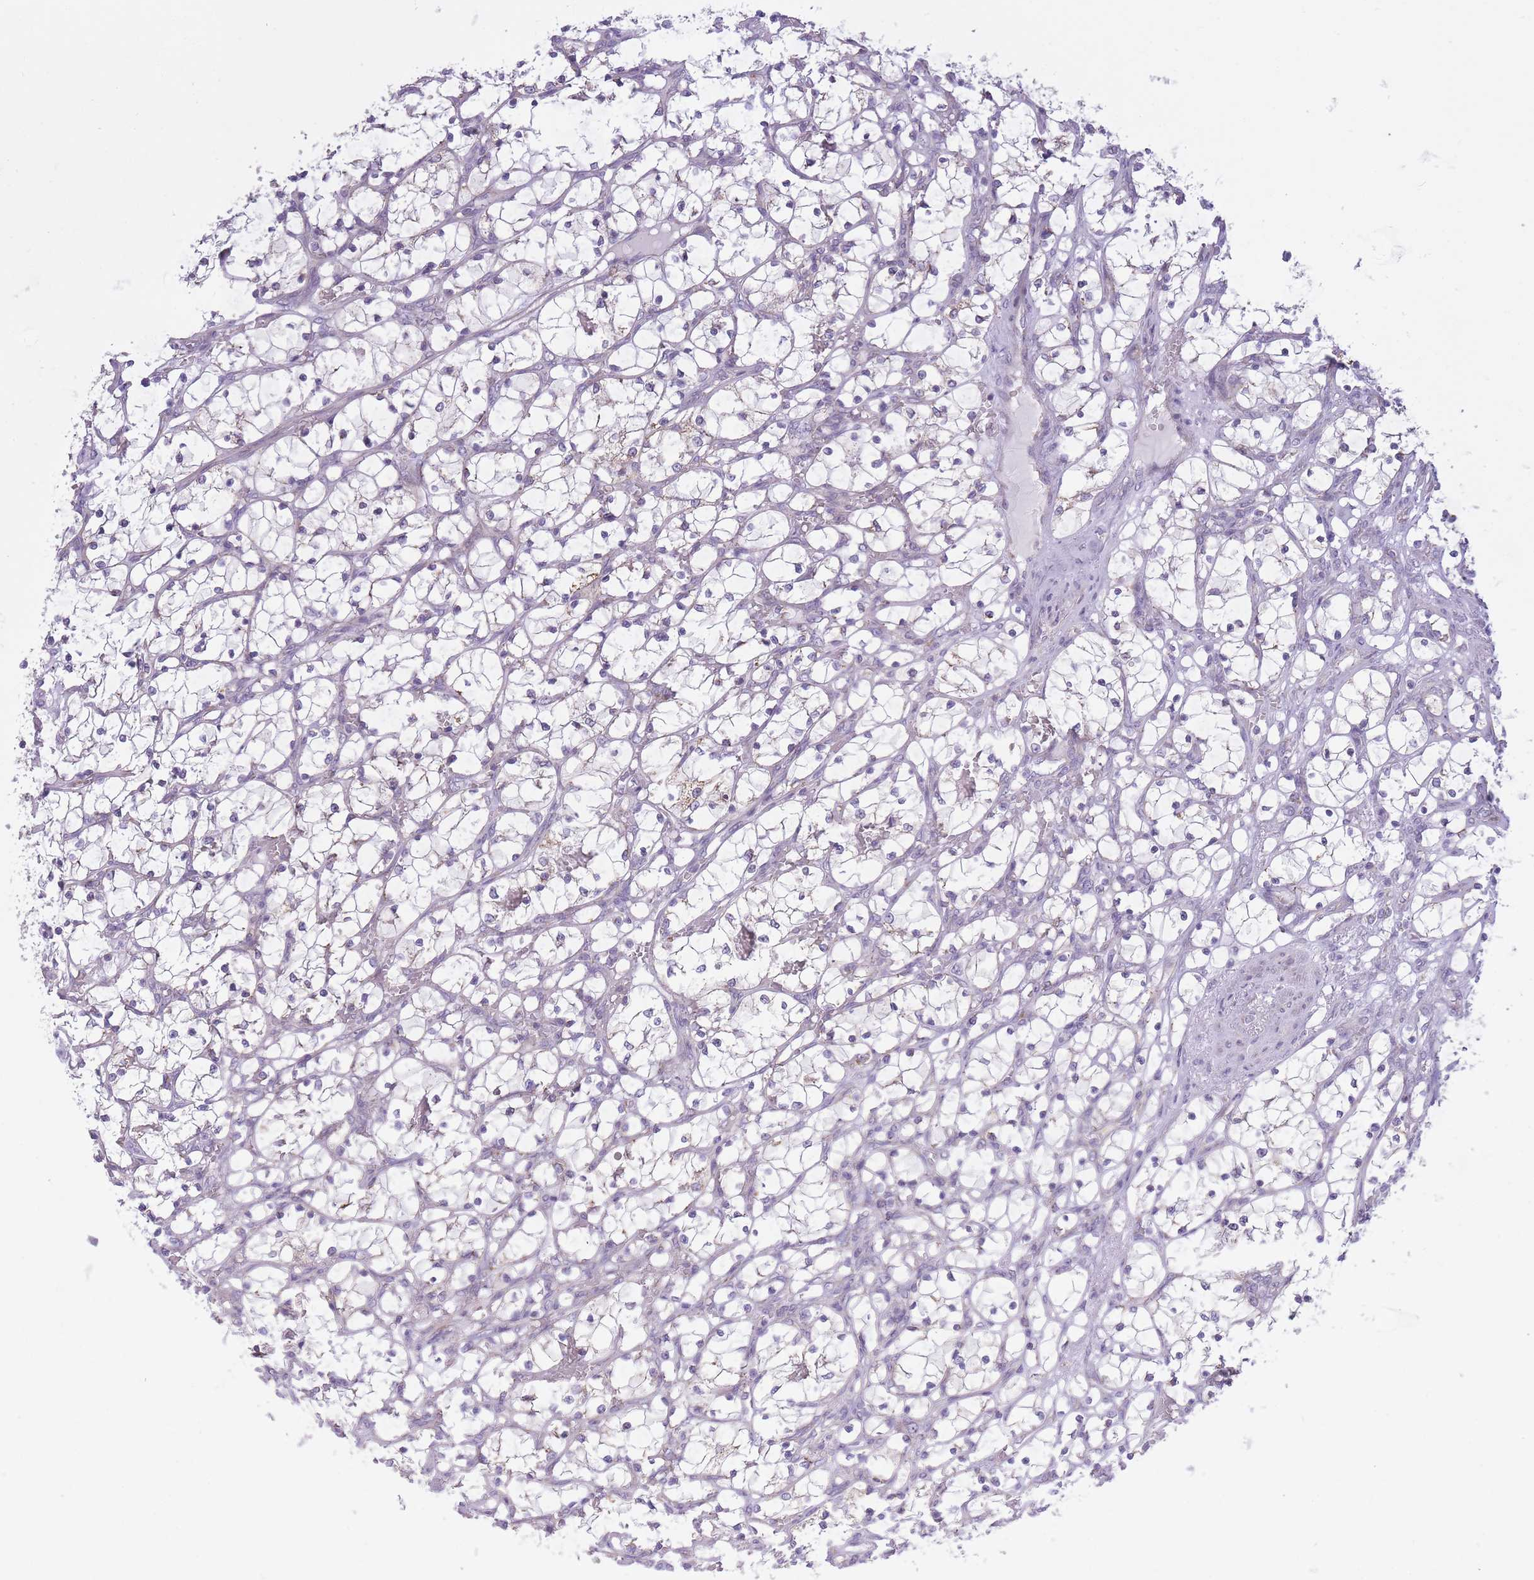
{"staining": {"intensity": "negative", "quantity": "none", "location": "none"}, "tissue": "renal cancer", "cell_type": "Tumor cells", "image_type": "cancer", "snomed": [{"axis": "morphology", "description": "Adenocarcinoma, NOS"}, {"axis": "topography", "description": "Kidney"}], "caption": "Image shows no significant protein expression in tumor cells of renal adenocarcinoma. (DAB (3,3'-diaminobenzidine) IHC, high magnification).", "gene": "ZBTB24", "patient": {"sex": "female", "age": 69}}